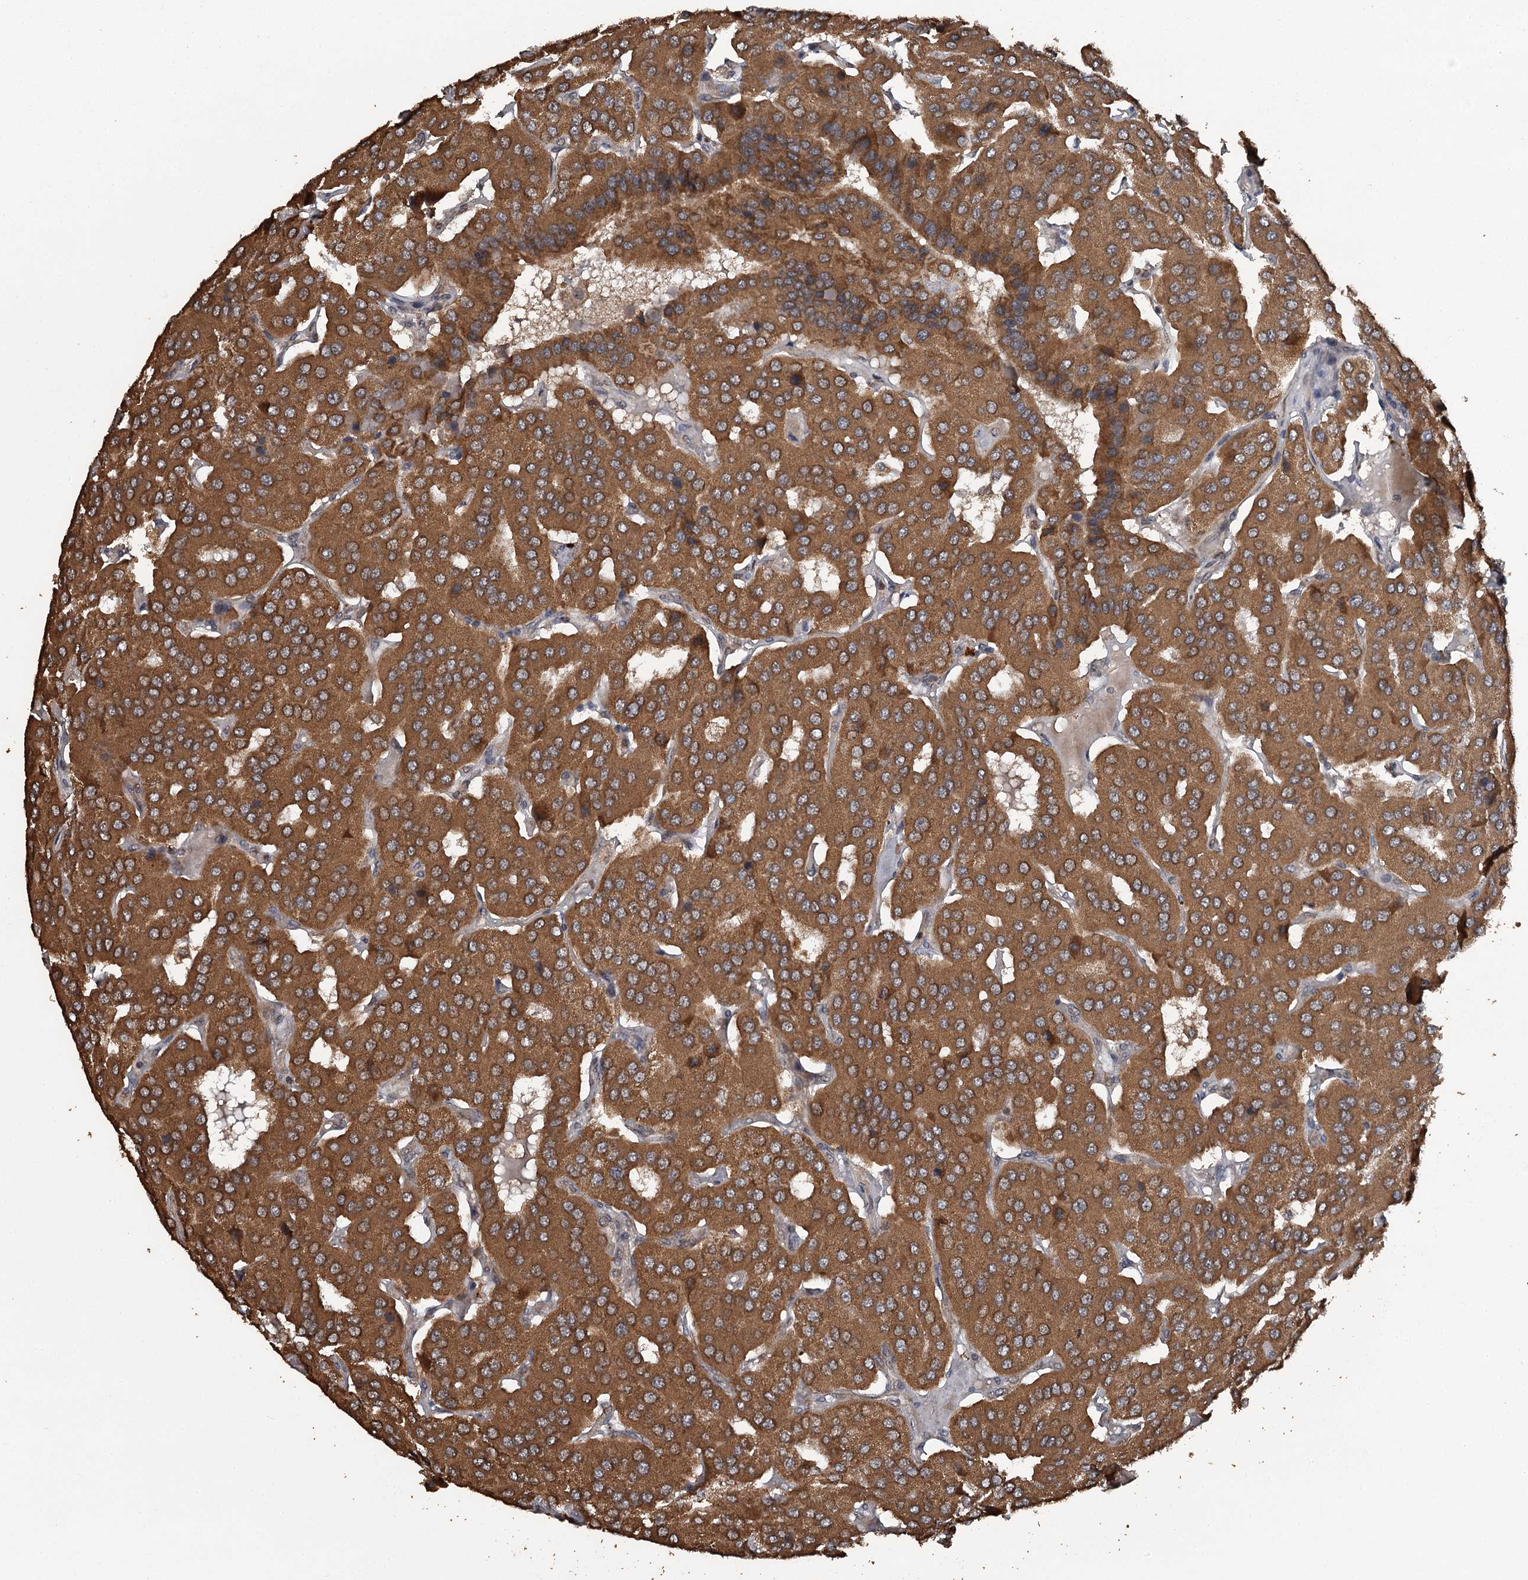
{"staining": {"intensity": "strong", "quantity": ">75%", "location": "cytoplasmic/membranous"}, "tissue": "parathyroid gland", "cell_type": "Glandular cells", "image_type": "normal", "snomed": [{"axis": "morphology", "description": "Normal tissue, NOS"}, {"axis": "morphology", "description": "Adenoma, NOS"}, {"axis": "topography", "description": "Parathyroid gland"}], "caption": "The micrograph displays a brown stain indicating the presence of a protein in the cytoplasmic/membranous of glandular cells in parathyroid gland. The protein of interest is stained brown, and the nuclei are stained in blue (DAB (3,3'-diaminobenzidine) IHC with brightfield microscopy, high magnification).", "gene": "WIPI1", "patient": {"sex": "female", "age": 86}}